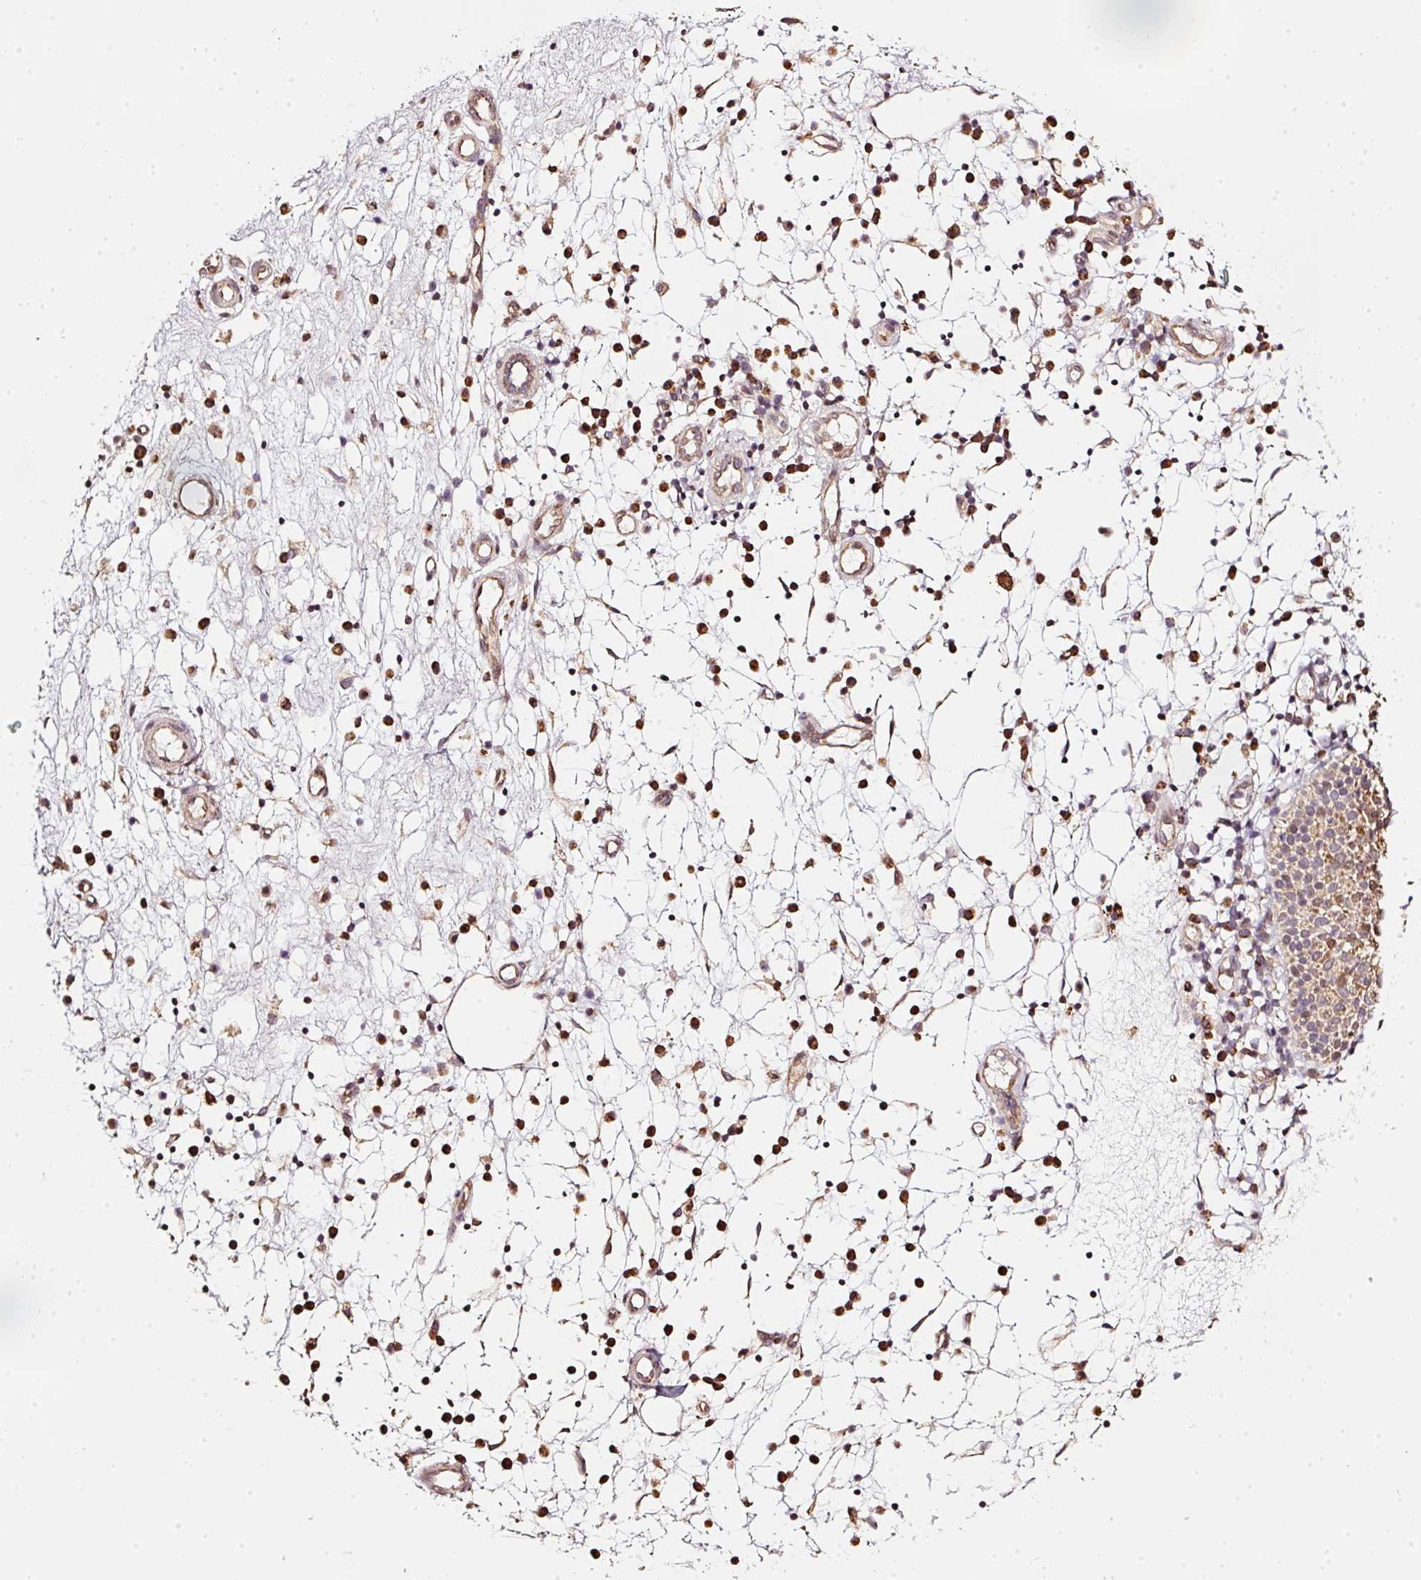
{"staining": {"intensity": "moderate", "quantity": ">75%", "location": "cytoplasmic/membranous,nuclear"}, "tissue": "nasopharynx", "cell_type": "Respiratory epithelial cells", "image_type": "normal", "snomed": [{"axis": "morphology", "description": "Normal tissue, NOS"}, {"axis": "topography", "description": "Nasopharynx"}], "caption": "Benign nasopharynx shows moderate cytoplasmic/membranous,nuclear expression in about >75% of respiratory epithelial cells.", "gene": "RAB35", "patient": {"sex": "male", "age": 21}}